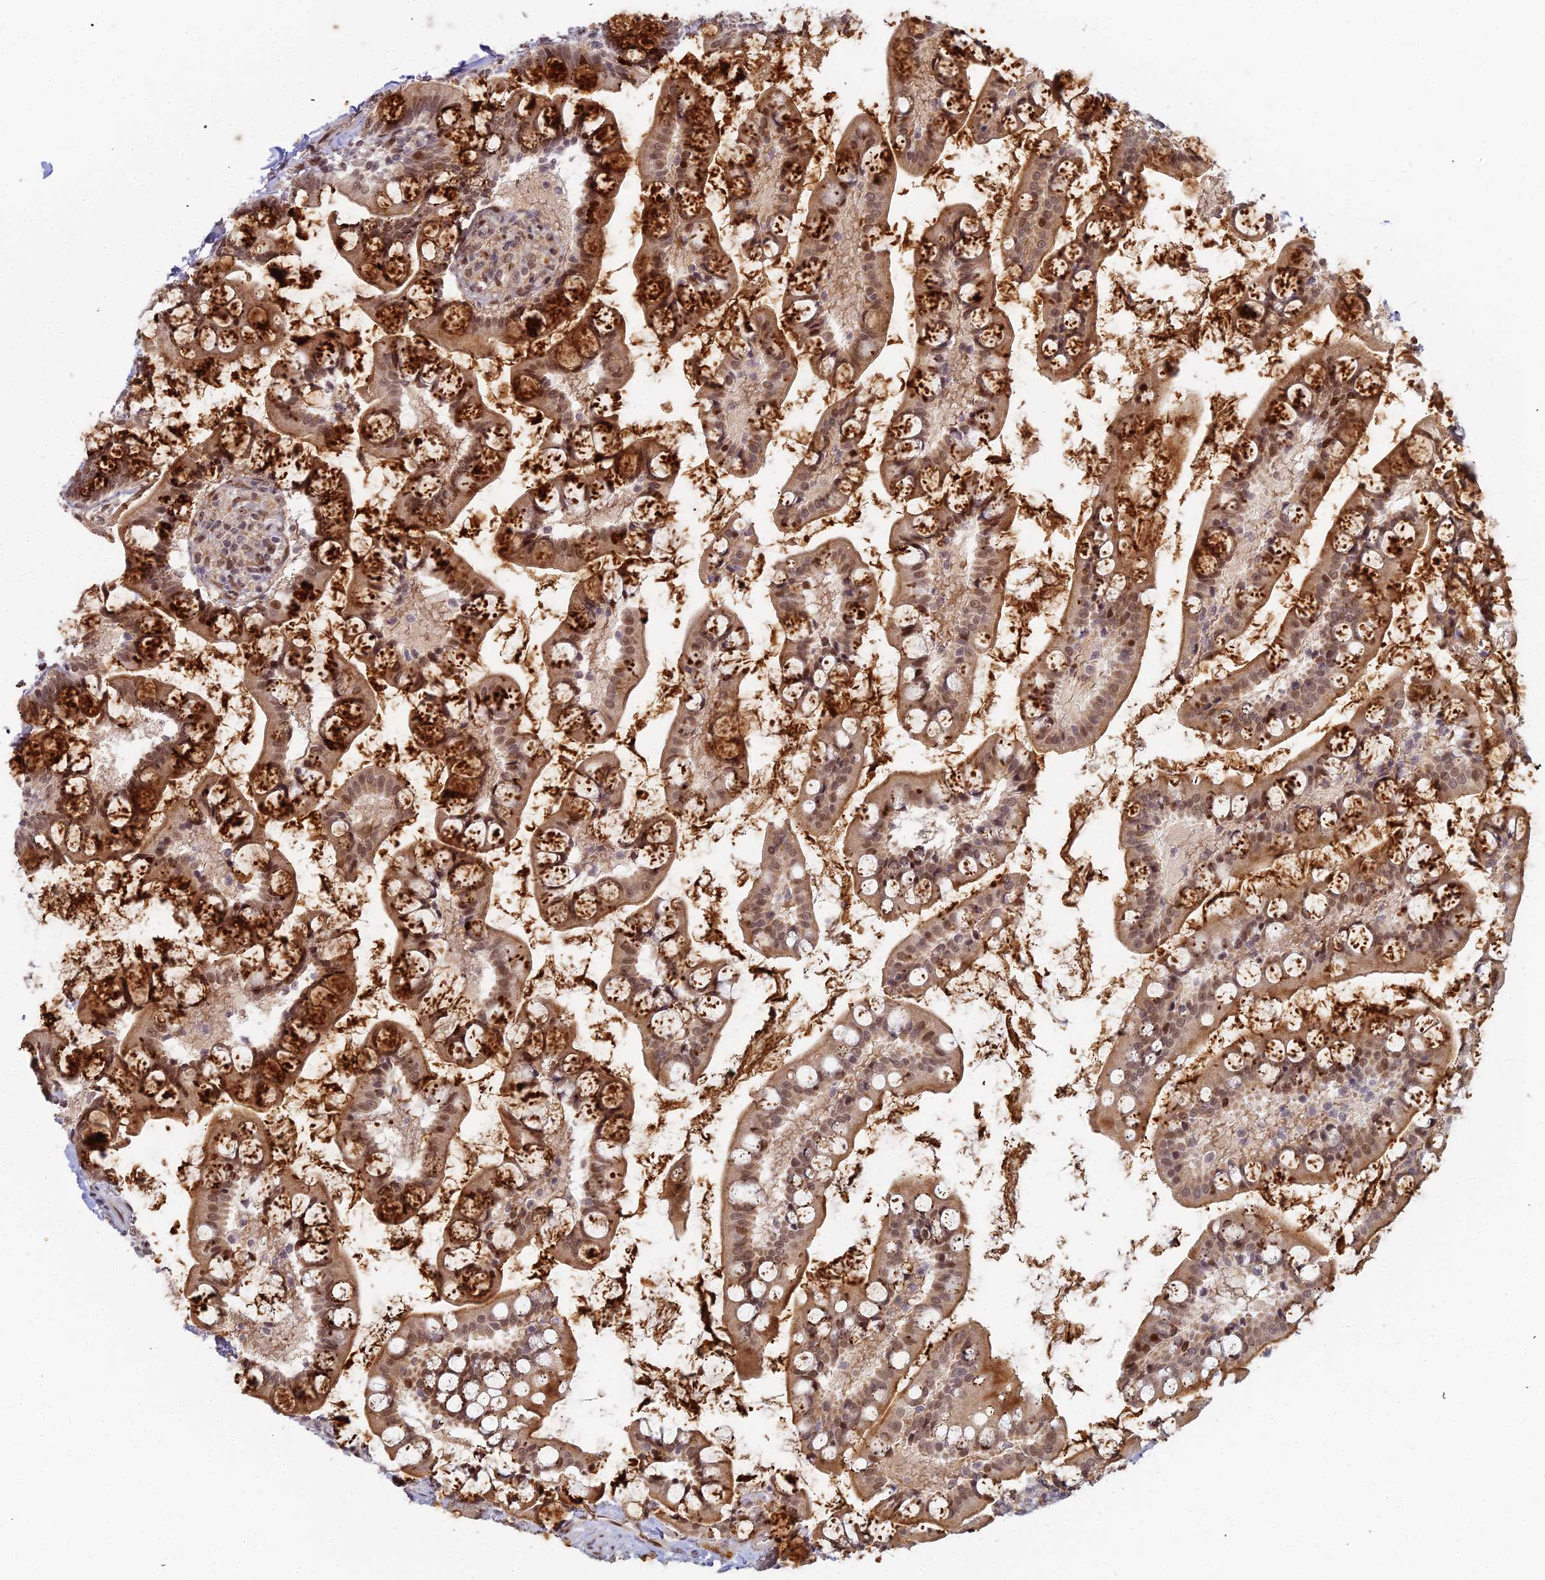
{"staining": {"intensity": "strong", "quantity": "25%-75%", "location": "cytoplasmic/membranous,nuclear"}, "tissue": "small intestine", "cell_type": "Glandular cells", "image_type": "normal", "snomed": [{"axis": "morphology", "description": "Normal tissue, NOS"}, {"axis": "topography", "description": "Small intestine"}], "caption": "Strong cytoplasmic/membranous,nuclear protein expression is identified in approximately 25%-75% of glandular cells in small intestine. (brown staining indicates protein expression, while blue staining denotes nuclei).", "gene": "ABCA2", "patient": {"sex": "male", "age": 52}}